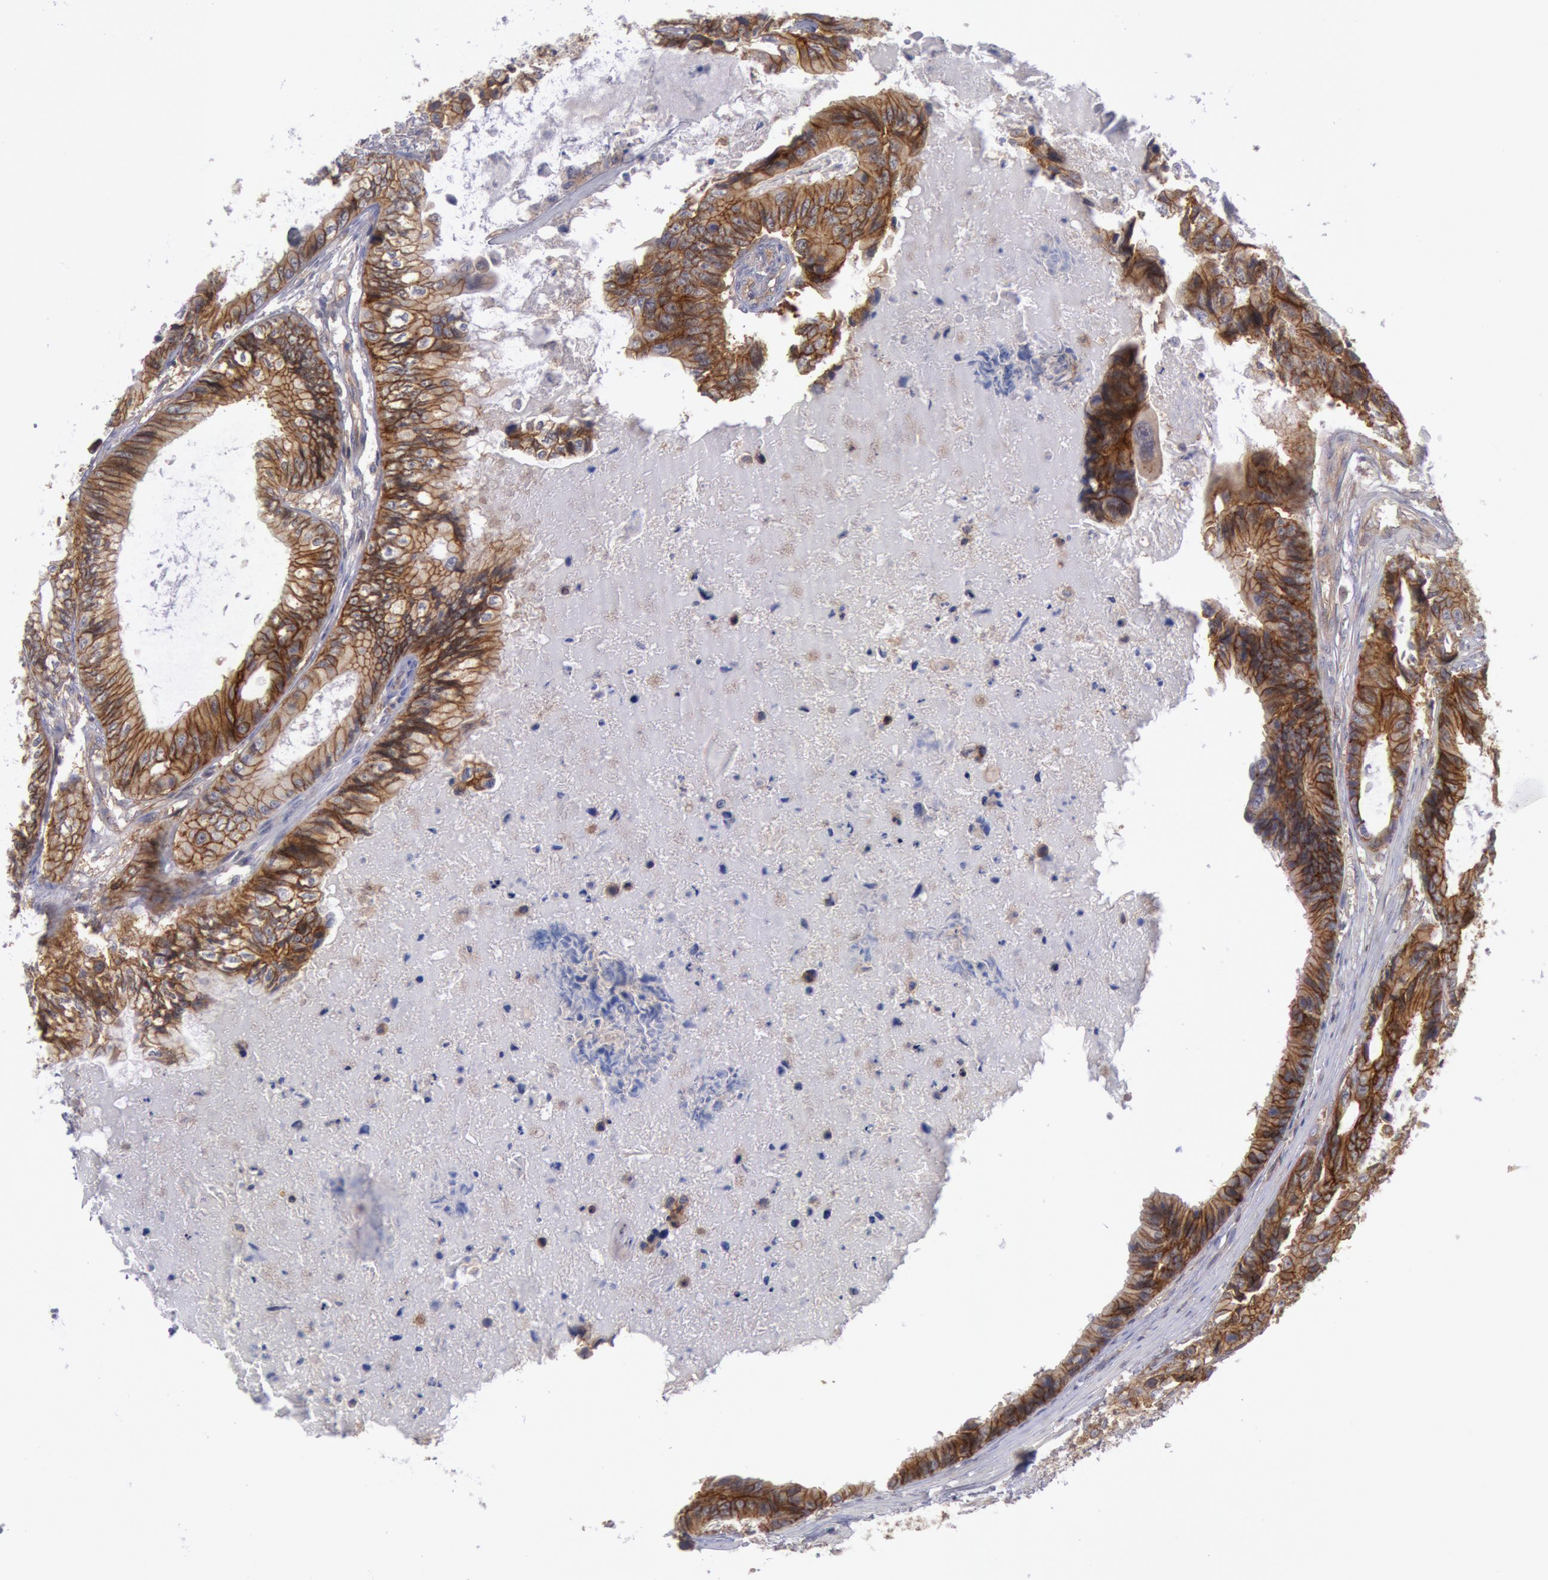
{"staining": {"intensity": "strong", "quantity": ">75%", "location": "cytoplasmic/membranous"}, "tissue": "colorectal cancer", "cell_type": "Tumor cells", "image_type": "cancer", "snomed": [{"axis": "morphology", "description": "Adenocarcinoma, NOS"}, {"axis": "topography", "description": "Rectum"}], "caption": "Protein staining of colorectal adenocarcinoma tissue demonstrates strong cytoplasmic/membranous staining in approximately >75% of tumor cells.", "gene": "STX4", "patient": {"sex": "female", "age": 98}}